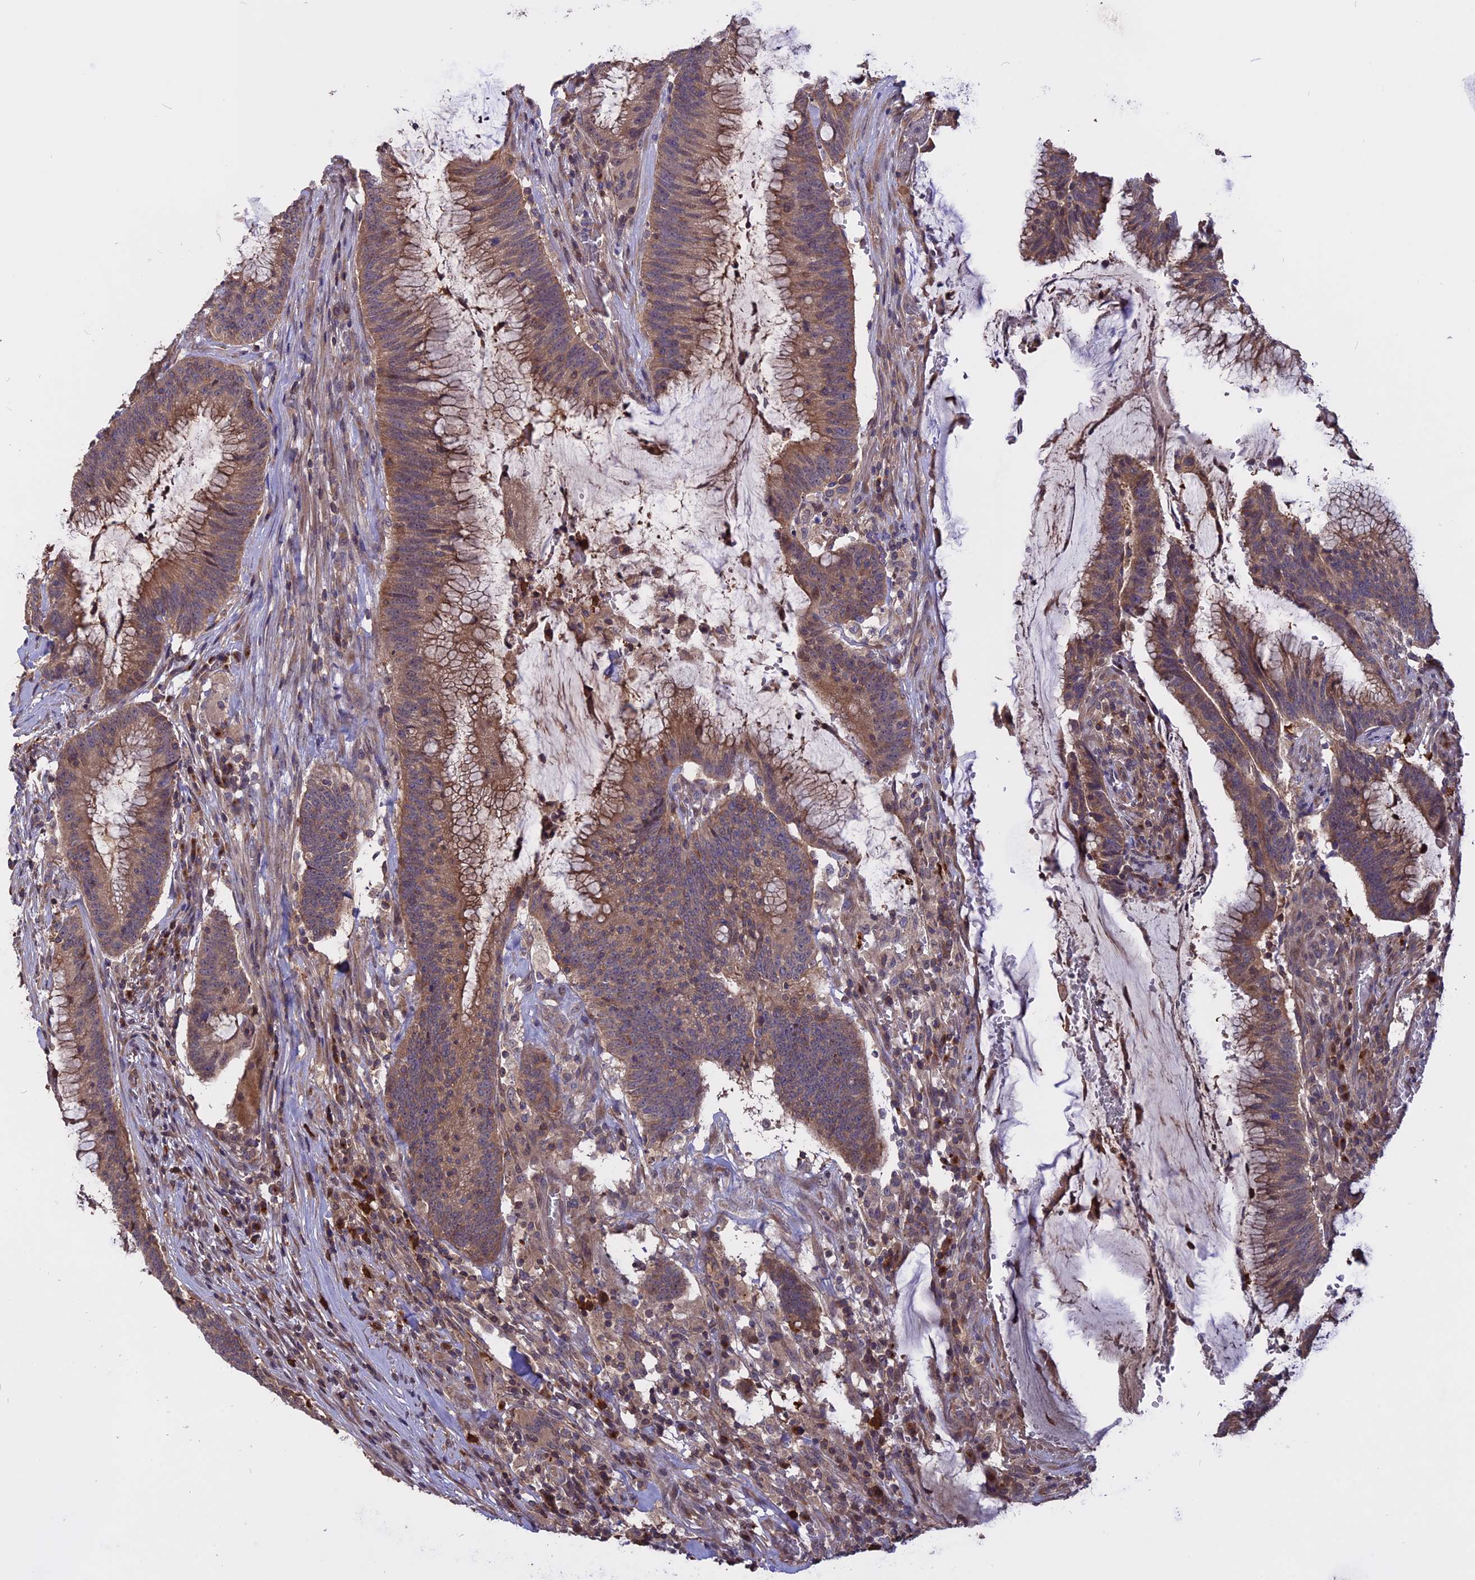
{"staining": {"intensity": "moderate", "quantity": ">75%", "location": "cytoplasmic/membranous"}, "tissue": "colorectal cancer", "cell_type": "Tumor cells", "image_type": "cancer", "snomed": [{"axis": "morphology", "description": "Adenocarcinoma, NOS"}, {"axis": "topography", "description": "Rectum"}], "caption": "Protein positivity by IHC demonstrates moderate cytoplasmic/membranous staining in about >75% of tumor cells in adenocarcinoma (colorectal). The staining is performed using DAB (3,3'-diaminobenzidine) brown chromogen to label protein expression. The nuclei are counter-stained blue using hematoxylin.", "gene": "CARMIL2", "patient": {"sex": "female", "age": 77}}